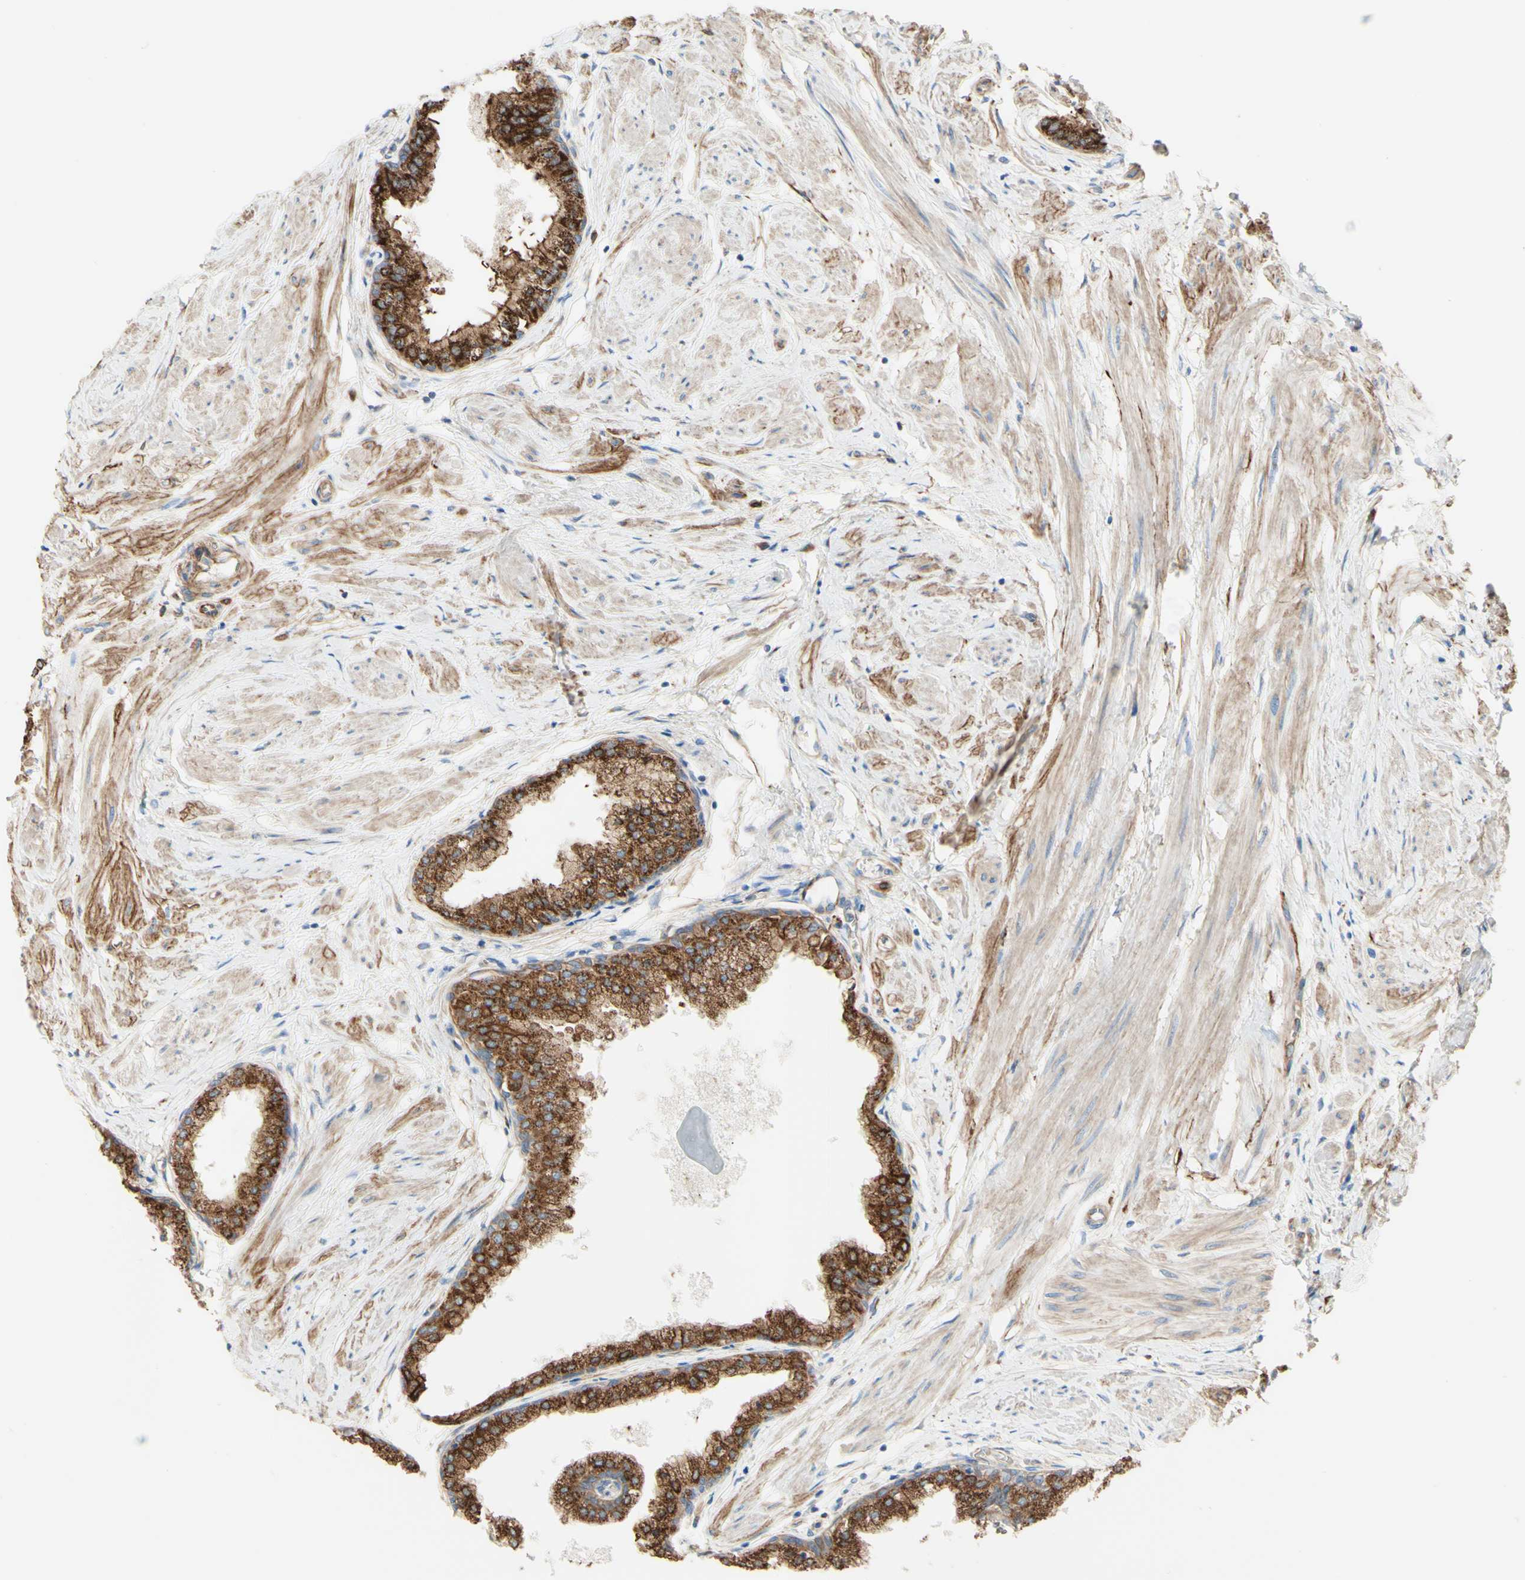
{"staining": {"intensity": "strong", "quantity": ">75%", "location": "cytoplasmic/membranous"}, "tissue": "prostate", "cell_type": "Glandular cells", "image_type": "normal", "snomed": [{"axis": "morphology", "description": "Normal tissue, NOS"}, {"axis": "topography", "description": "Prostate"}, {"axis": "topography", "description": "Seminal veicle"}], "caption": "Human prostate stained for a protein (brown) exhibits strong cytoplasmic/membranous positive expression in approximately >75% of glandular cells.", "gene": "ENDOD1", "patient": {"sex": "male", "age": 60}}